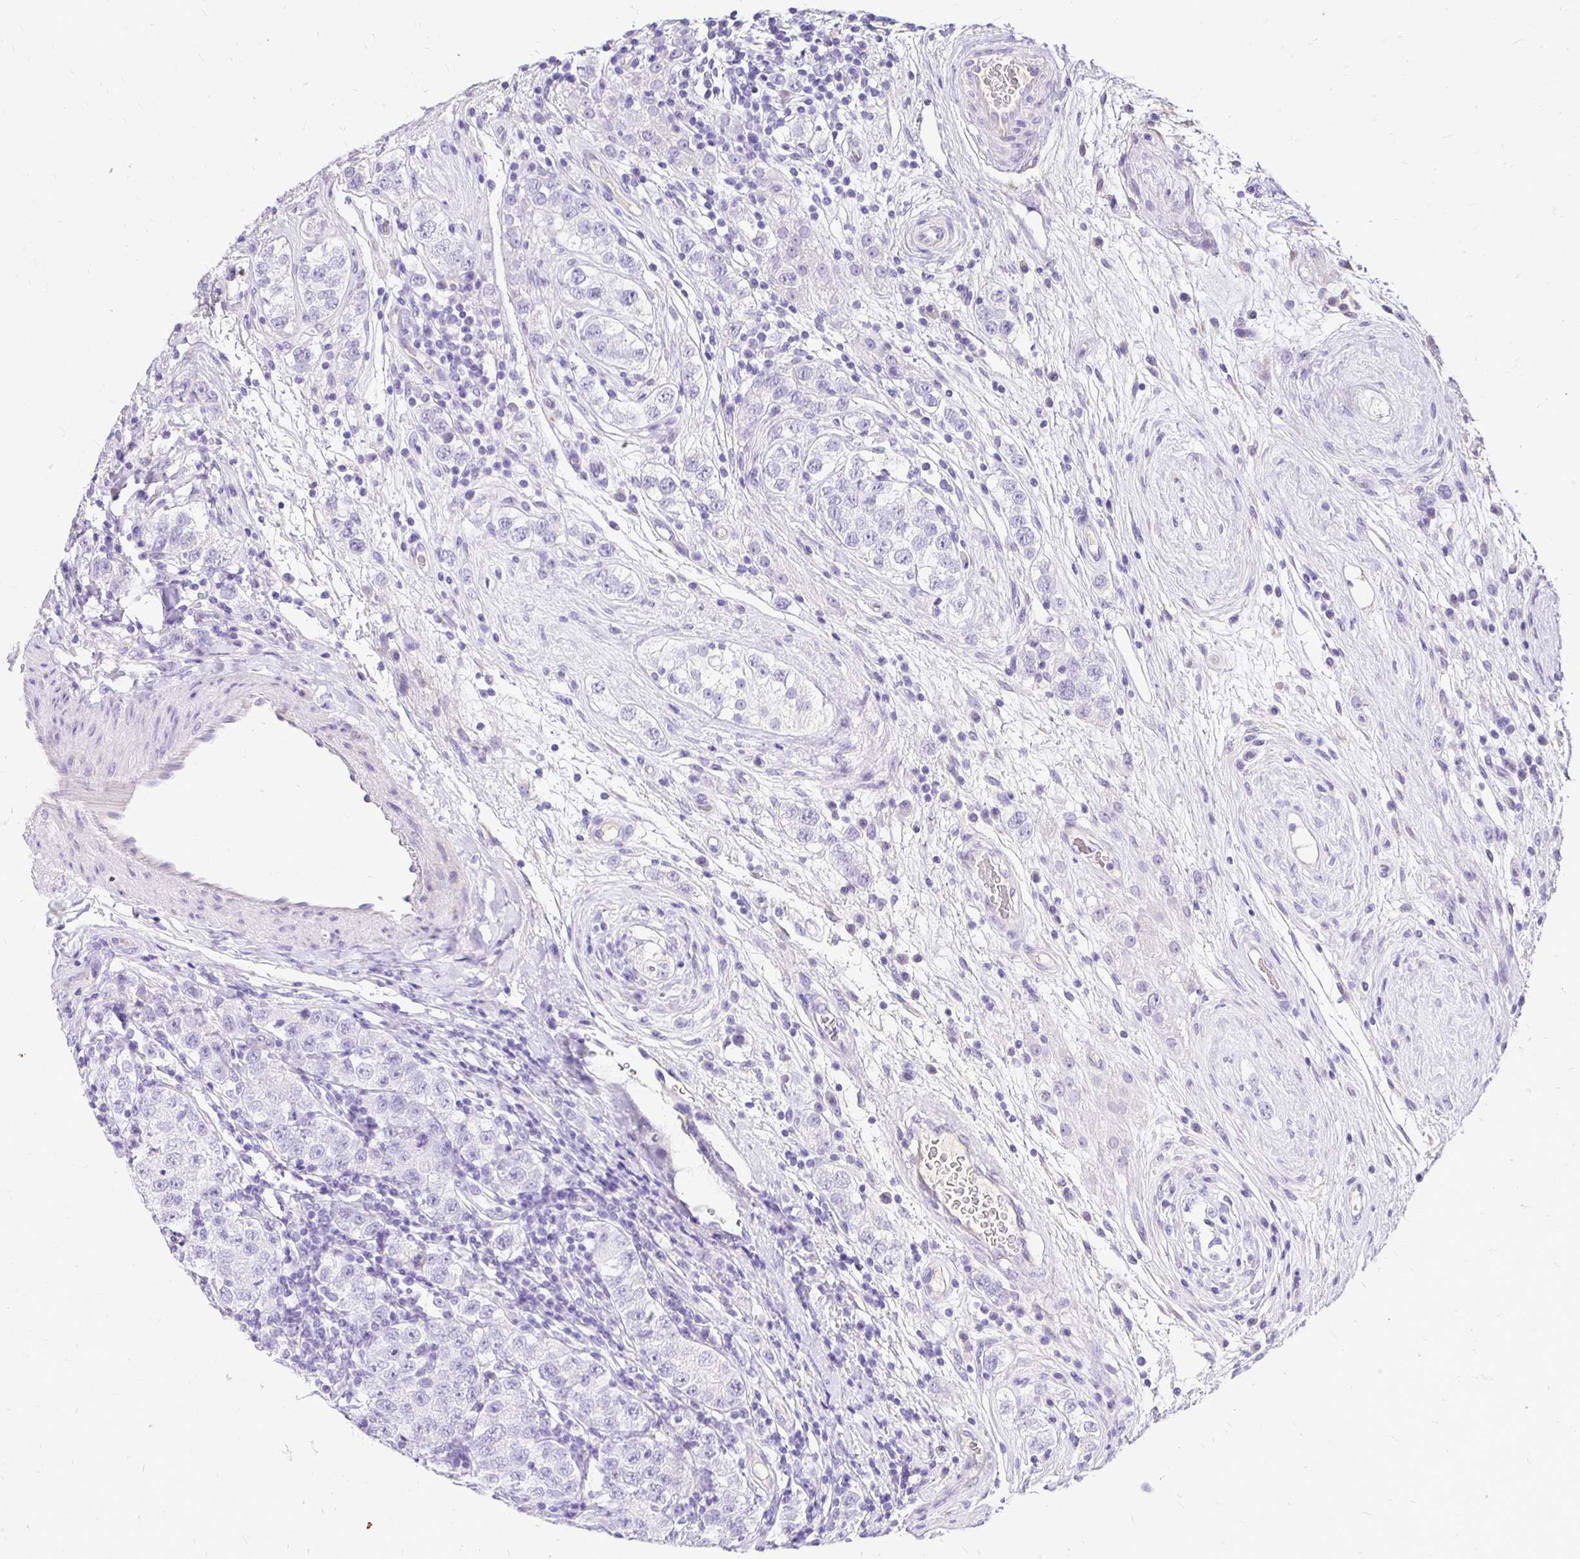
{"staining": {"intensity": "negative", "quantity": "none", "location": "none"}, "tissue": "testis cancer", "cell_type": "Tumor cells", "image_type": "cancer", "snomed": [{"axis": "morphology", "description": "Seminoma, NOS"}, {"axis": "topography", "description": "Testis"}], "caption": "Protein analysis of seminoma (testis) reveals no significant staining in tumor cells.", "gene": "TAF1D", "patient": {"sex": "male", "age": 34}}